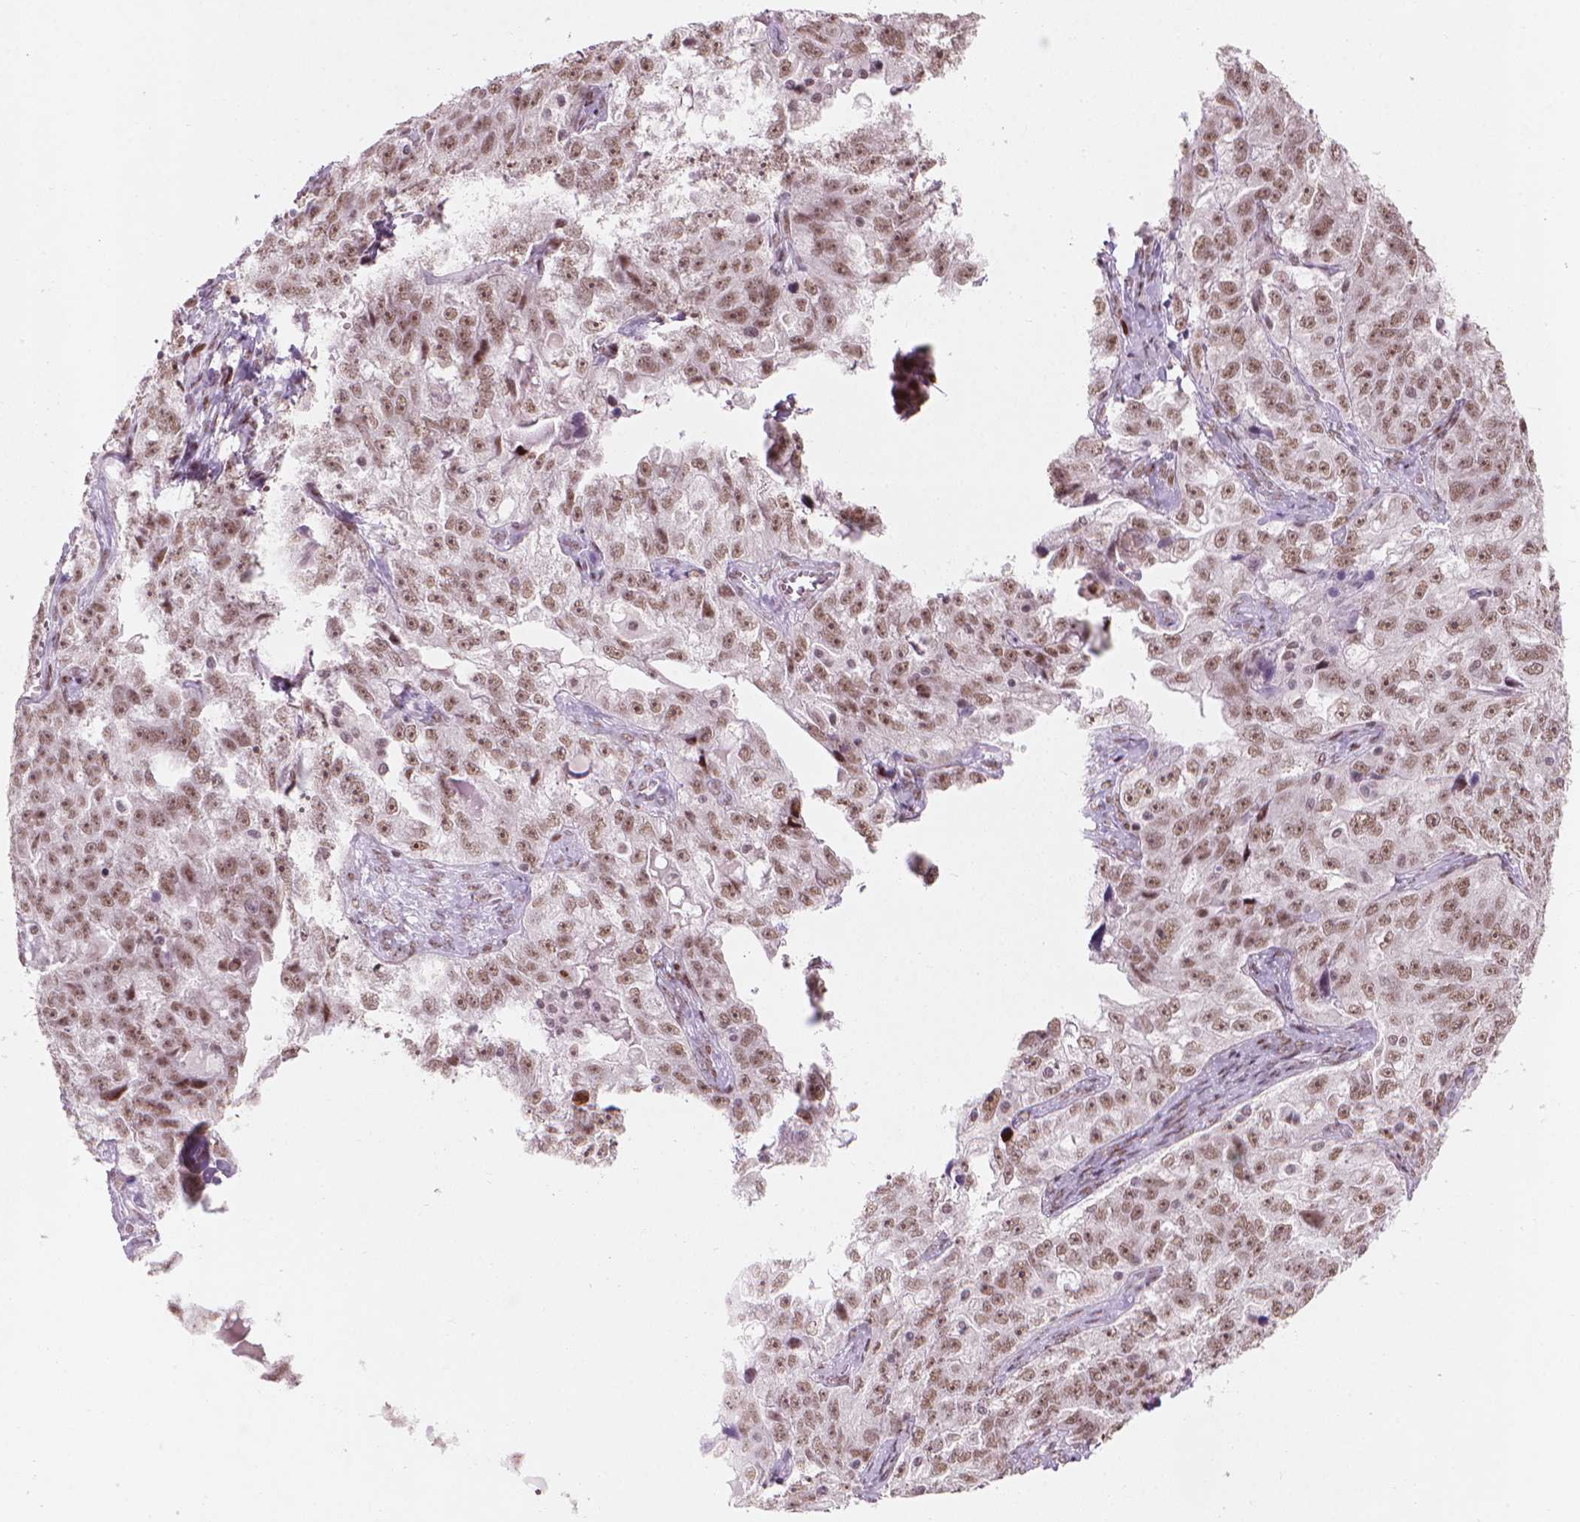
{"staining": {"intensity": "moderate", "quantity": ">75%", "location": "nuclear"}, "tissue": "ovarian cancer", "cell_type": "Tumor cells", "image_type": "cancer", "snomed": [{"axis": "morphology", "description": "Cystadenocarcinoma, serous, NOS"}, {"axis": "topography", "description": "Ovary"}], "caption": "Serous cystadenocarcinoma (ovarian) was stained to show a protein in brown. There is medium levels of moderate nuclear expression in approximately >75% of tumor cells. Immunohistochemistry stains the protein of interest in brown and the nuclei are stained blue.", "gene": "HES7", "patient": {"sex": "female", "age": 51}}